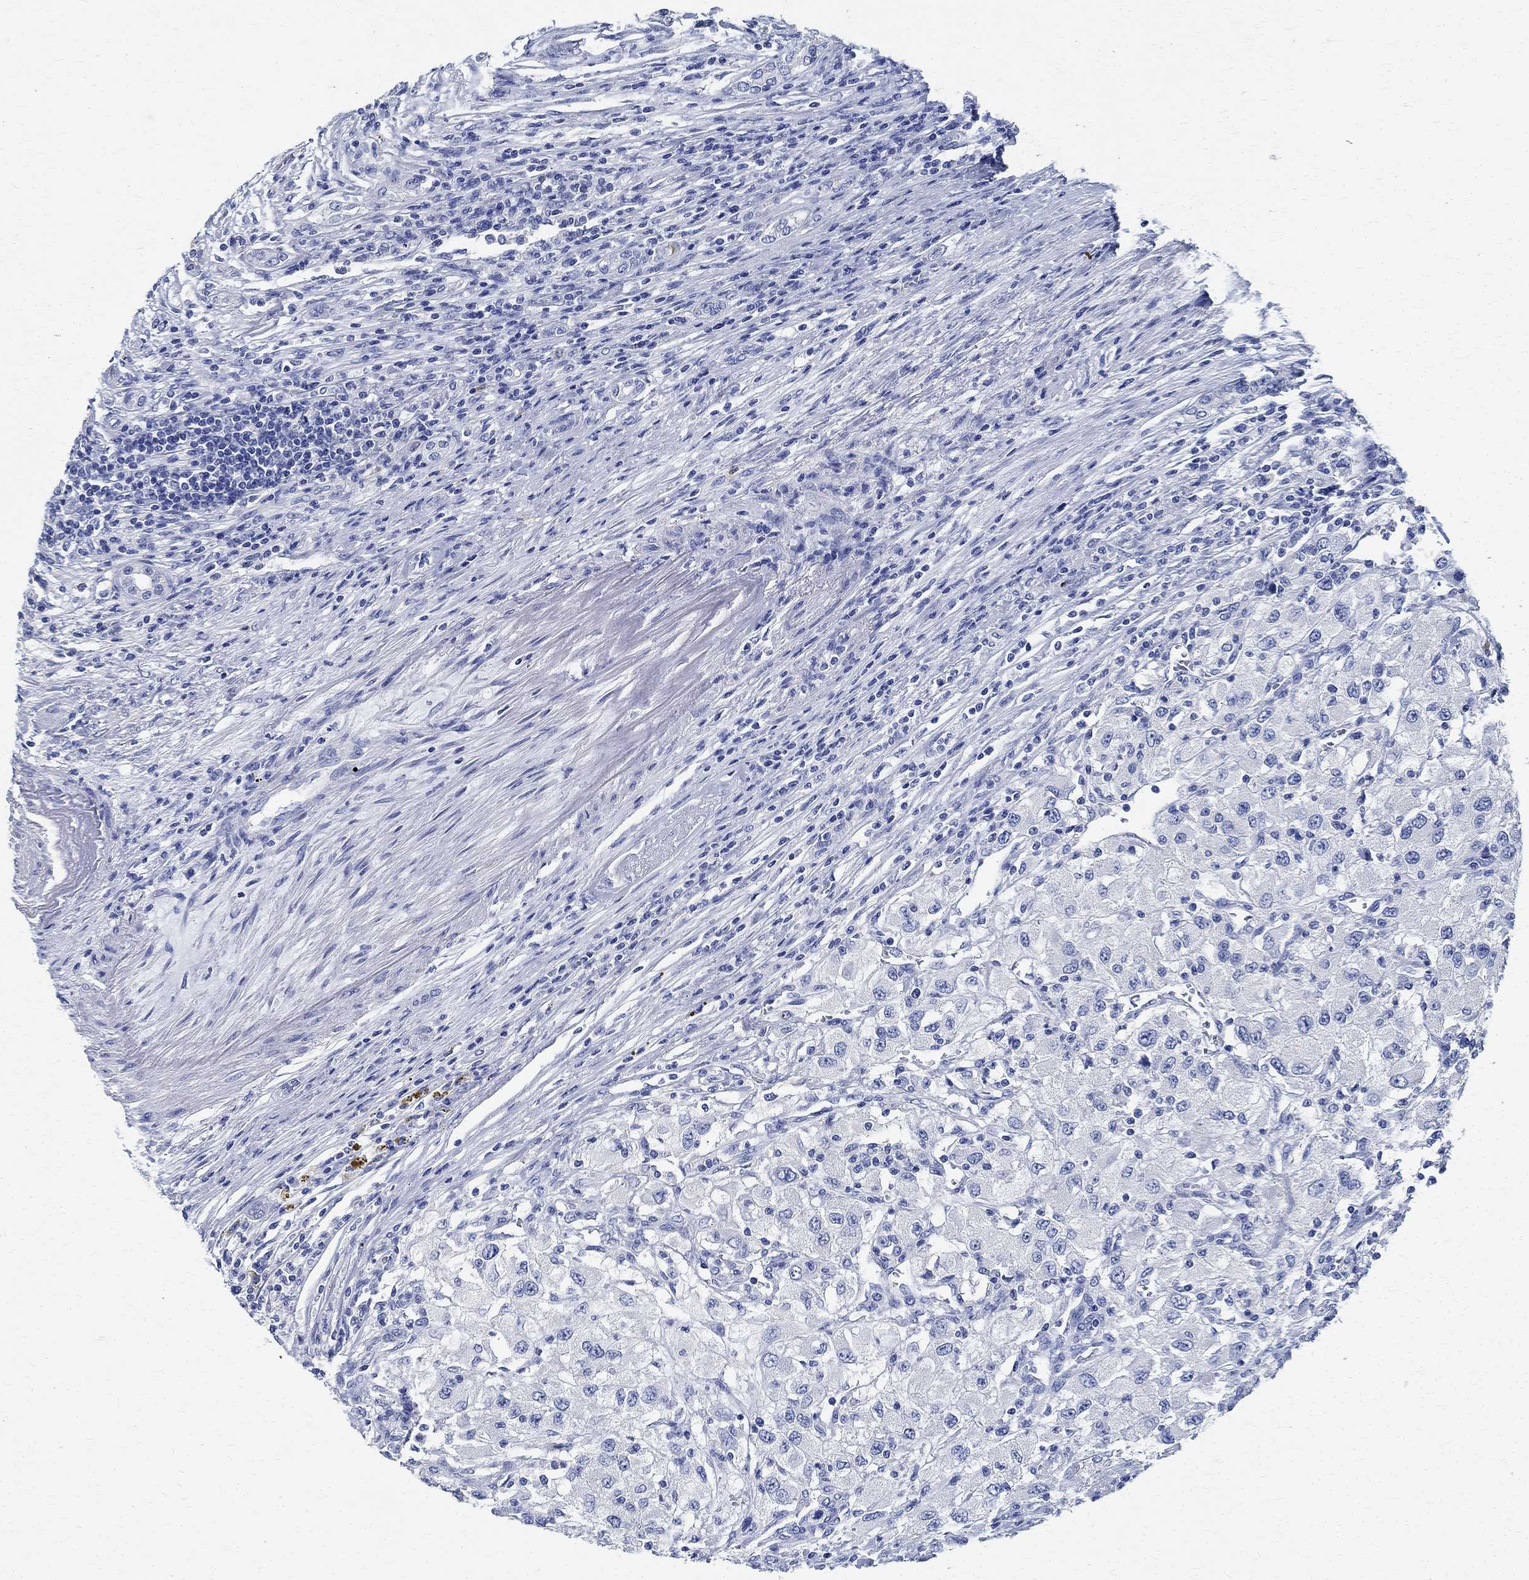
{"staining": {"intensity": "negative", "quantity": "none", "location": "none"}, "tissue": "renal cancer", "cell_type": "Tumor cells", "image_type": "cancer", "snomed": [{"axis": "morphology", "description": "Adenocarcinoma, NOS"}, {"axis": "topography", "description": "Kidney"}], "caption": "DAB (3,3'-diaminobenzidine) immunohistochemical staining of human renal cancer shows no significant positivity in tumor cells.", "gene": "PRX", "patient": {"sex": "female", "age": 67}}